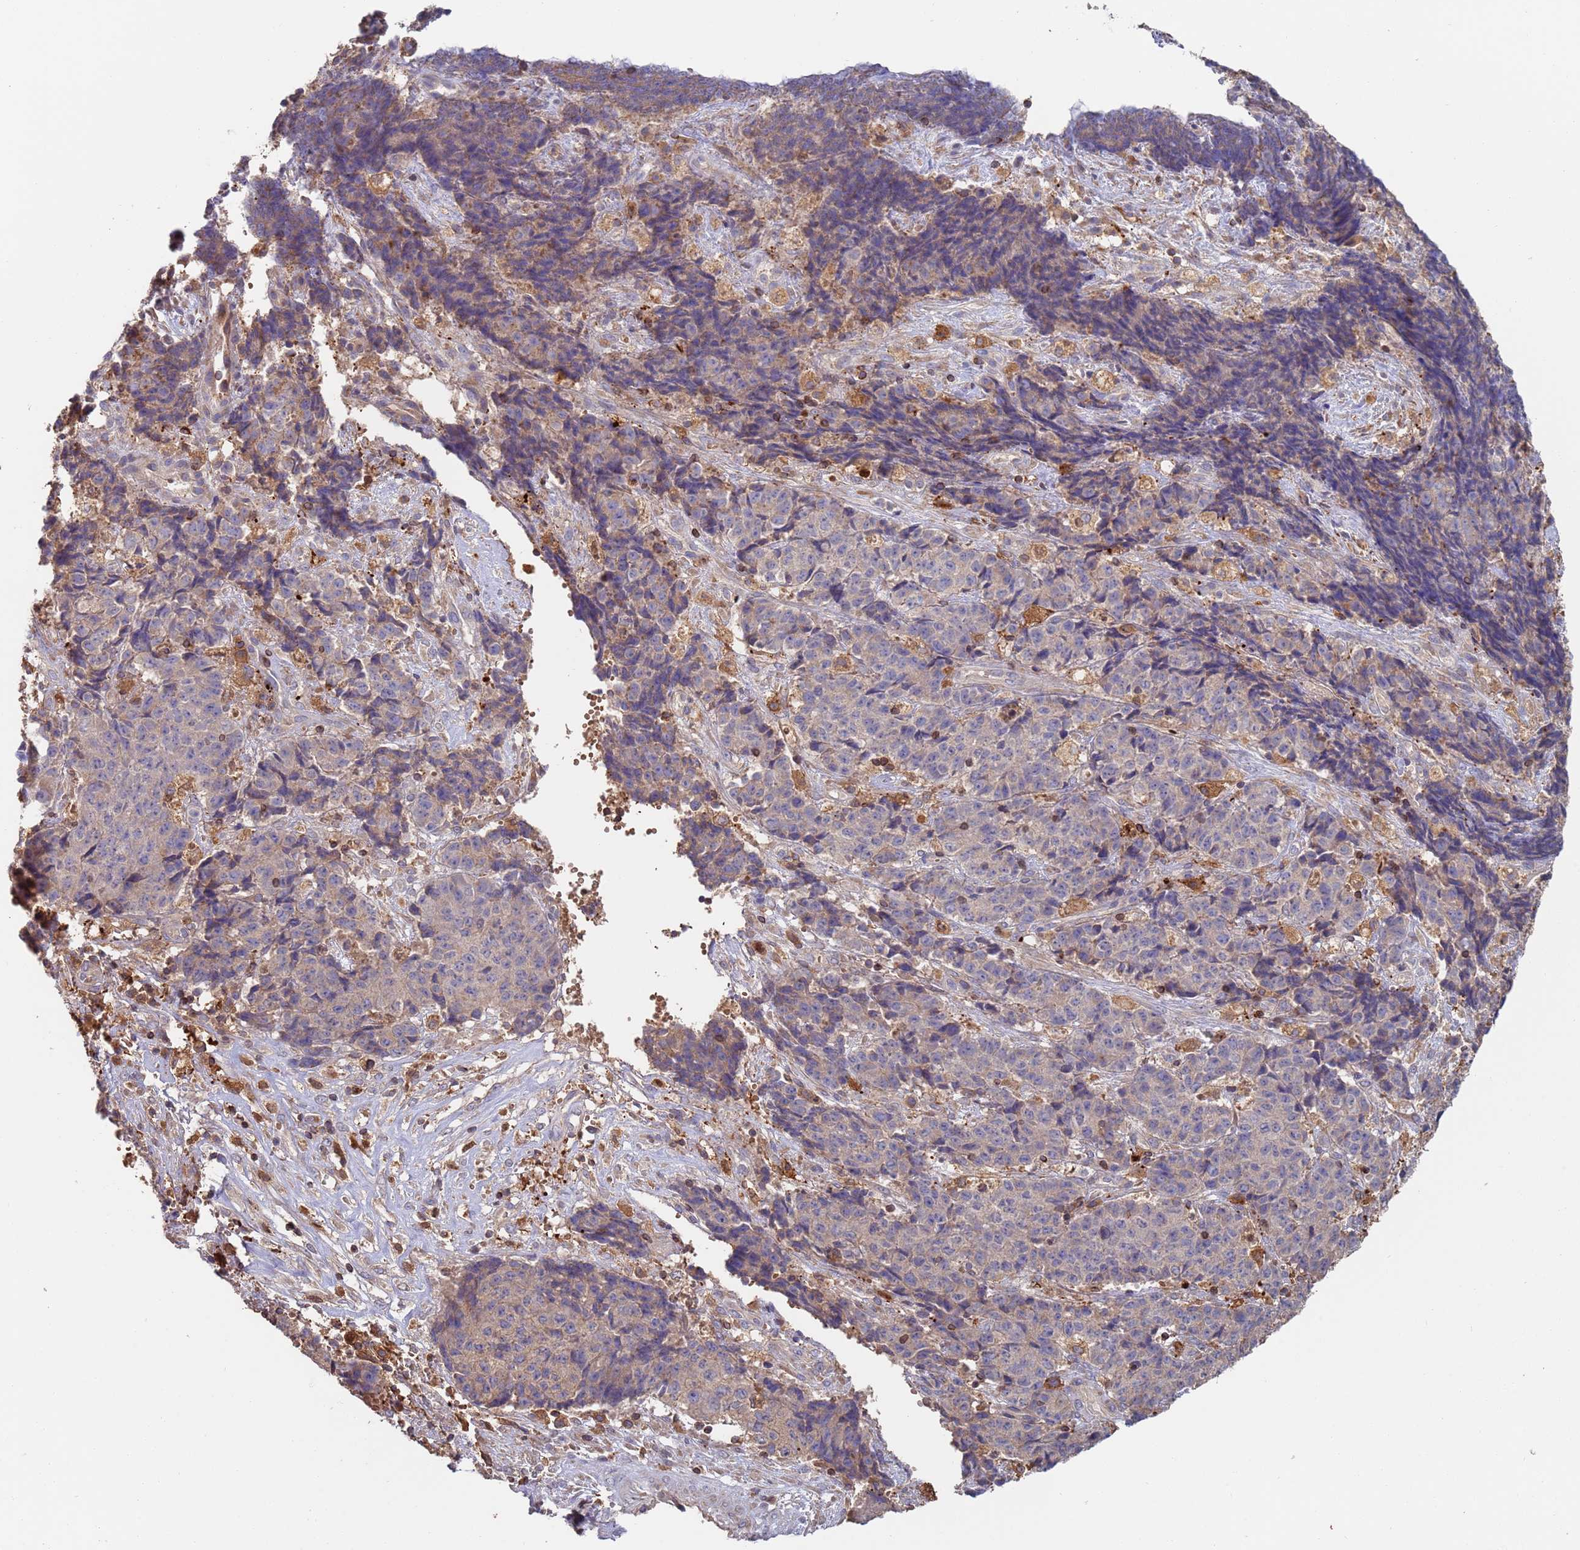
{"staining": {"intensity": "weak", "quantity": "<25%", "location": "cytoplasmic/membranous"}, "tissue": "ovarian cancer", "cell_type": "Tumor cells", "image_type": "cancer", "snomed": [{"axis": "morphology", "description": "Carcinoma, endometroid"}, {"axis": "topography", "description": "Ovary"}], "caption": "An immunohistochemistry (IHC) micrograph of ovarian cancer is shown. There is no staining in tumor cells of ovarian cancer.", "gene": "MALRD1", "patient": {"sex": "female", "age": 42}}